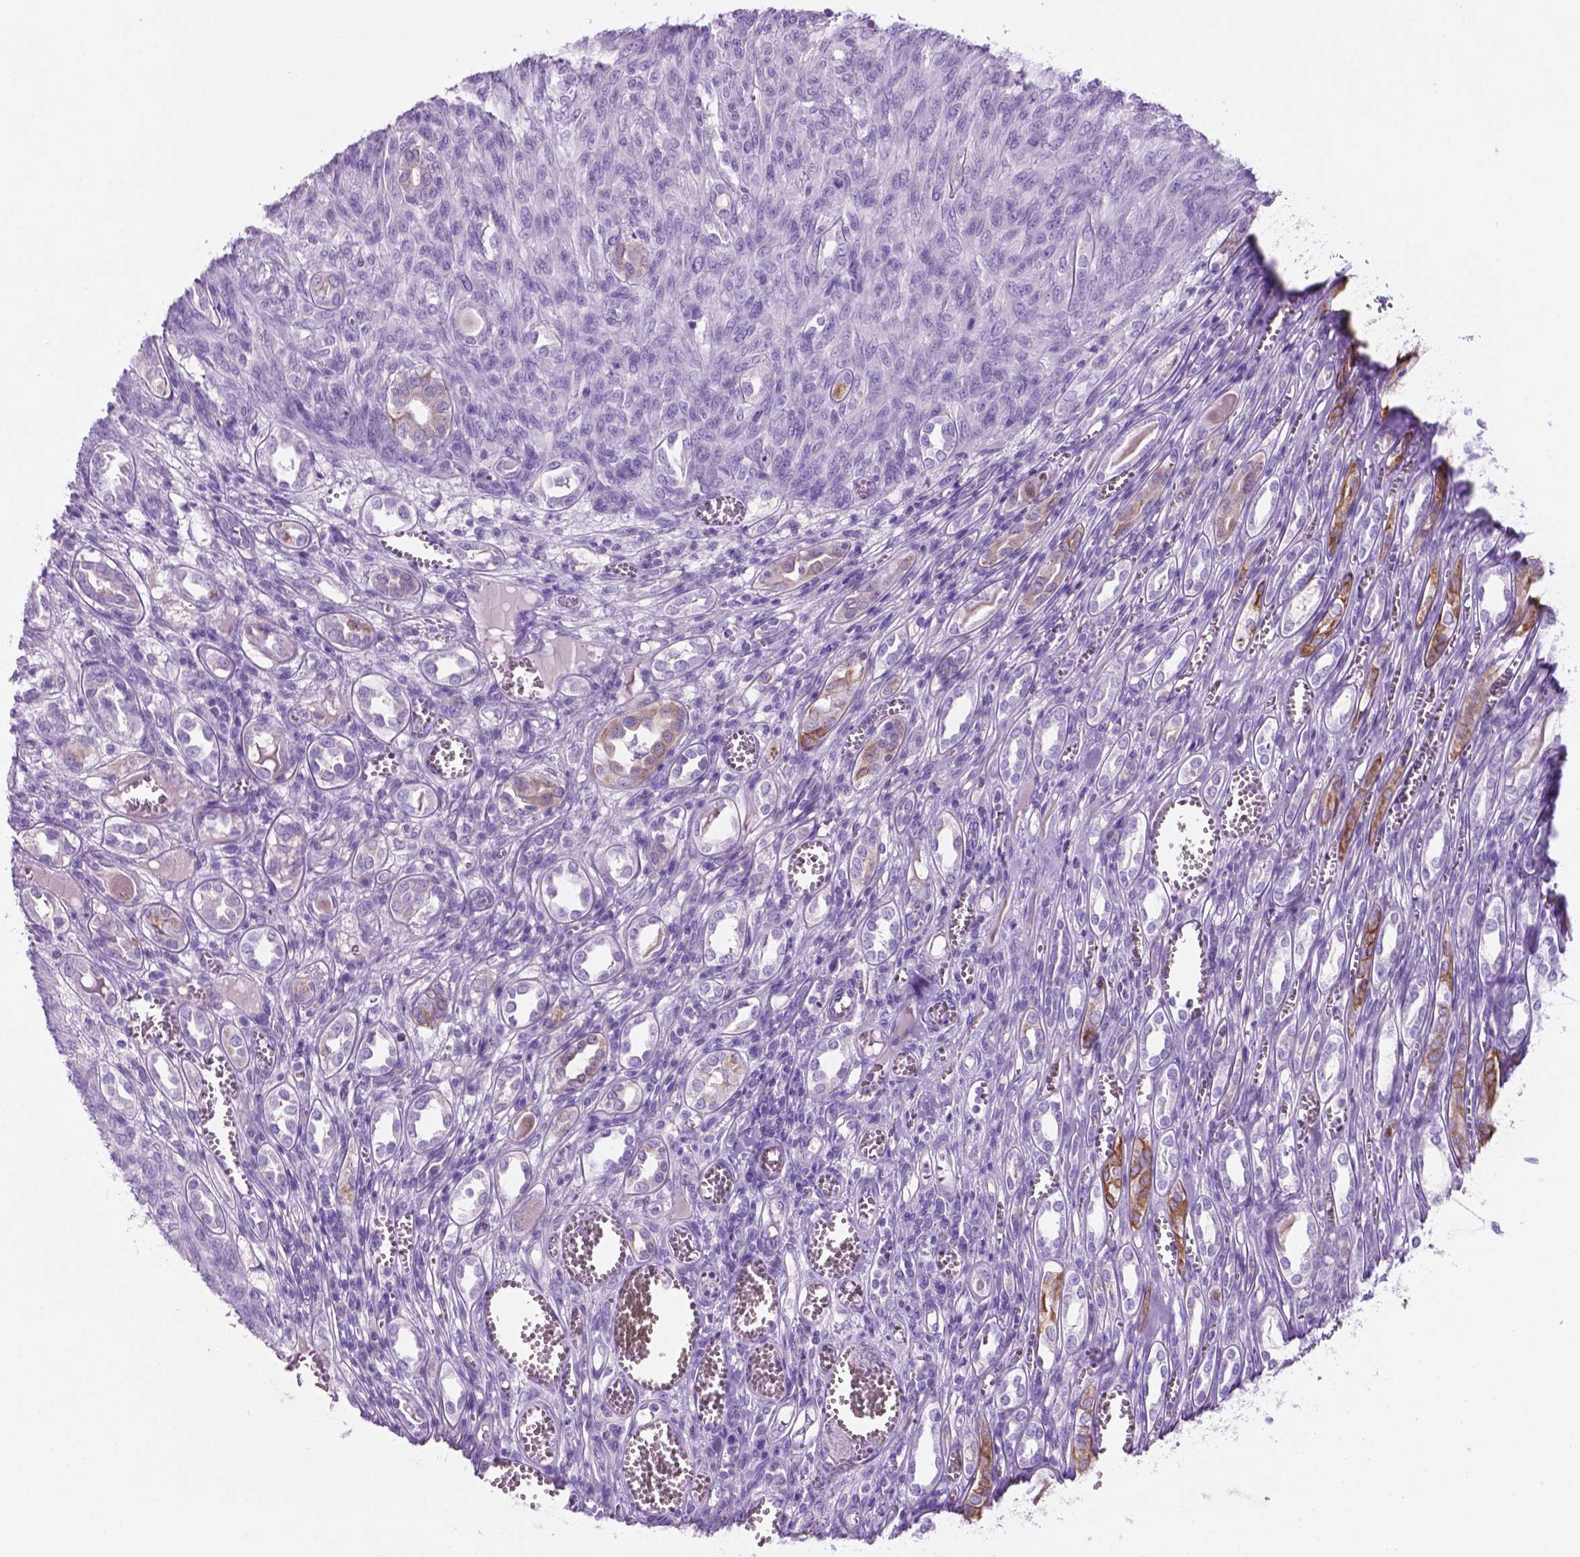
{"staining": {"intensity": "negative", "quantity": "none", "location": "none"}, "tissue": "renal cancer", "cell_type": "Tumor cells", "image_type": "cancer", "snomed": [{"axis": "morphology", "description": "Adenocarcinoma, NOS"}, {"axis": "topography", "description": "Kidney"}], "caption": "An immunohistochemistry (IHC) photomicrograph of renal cancer is shown. There is no staining in tumor cells of renal cancer.", "gene": "POU4F1", "patient": {"sex": "male", "age": 58}}